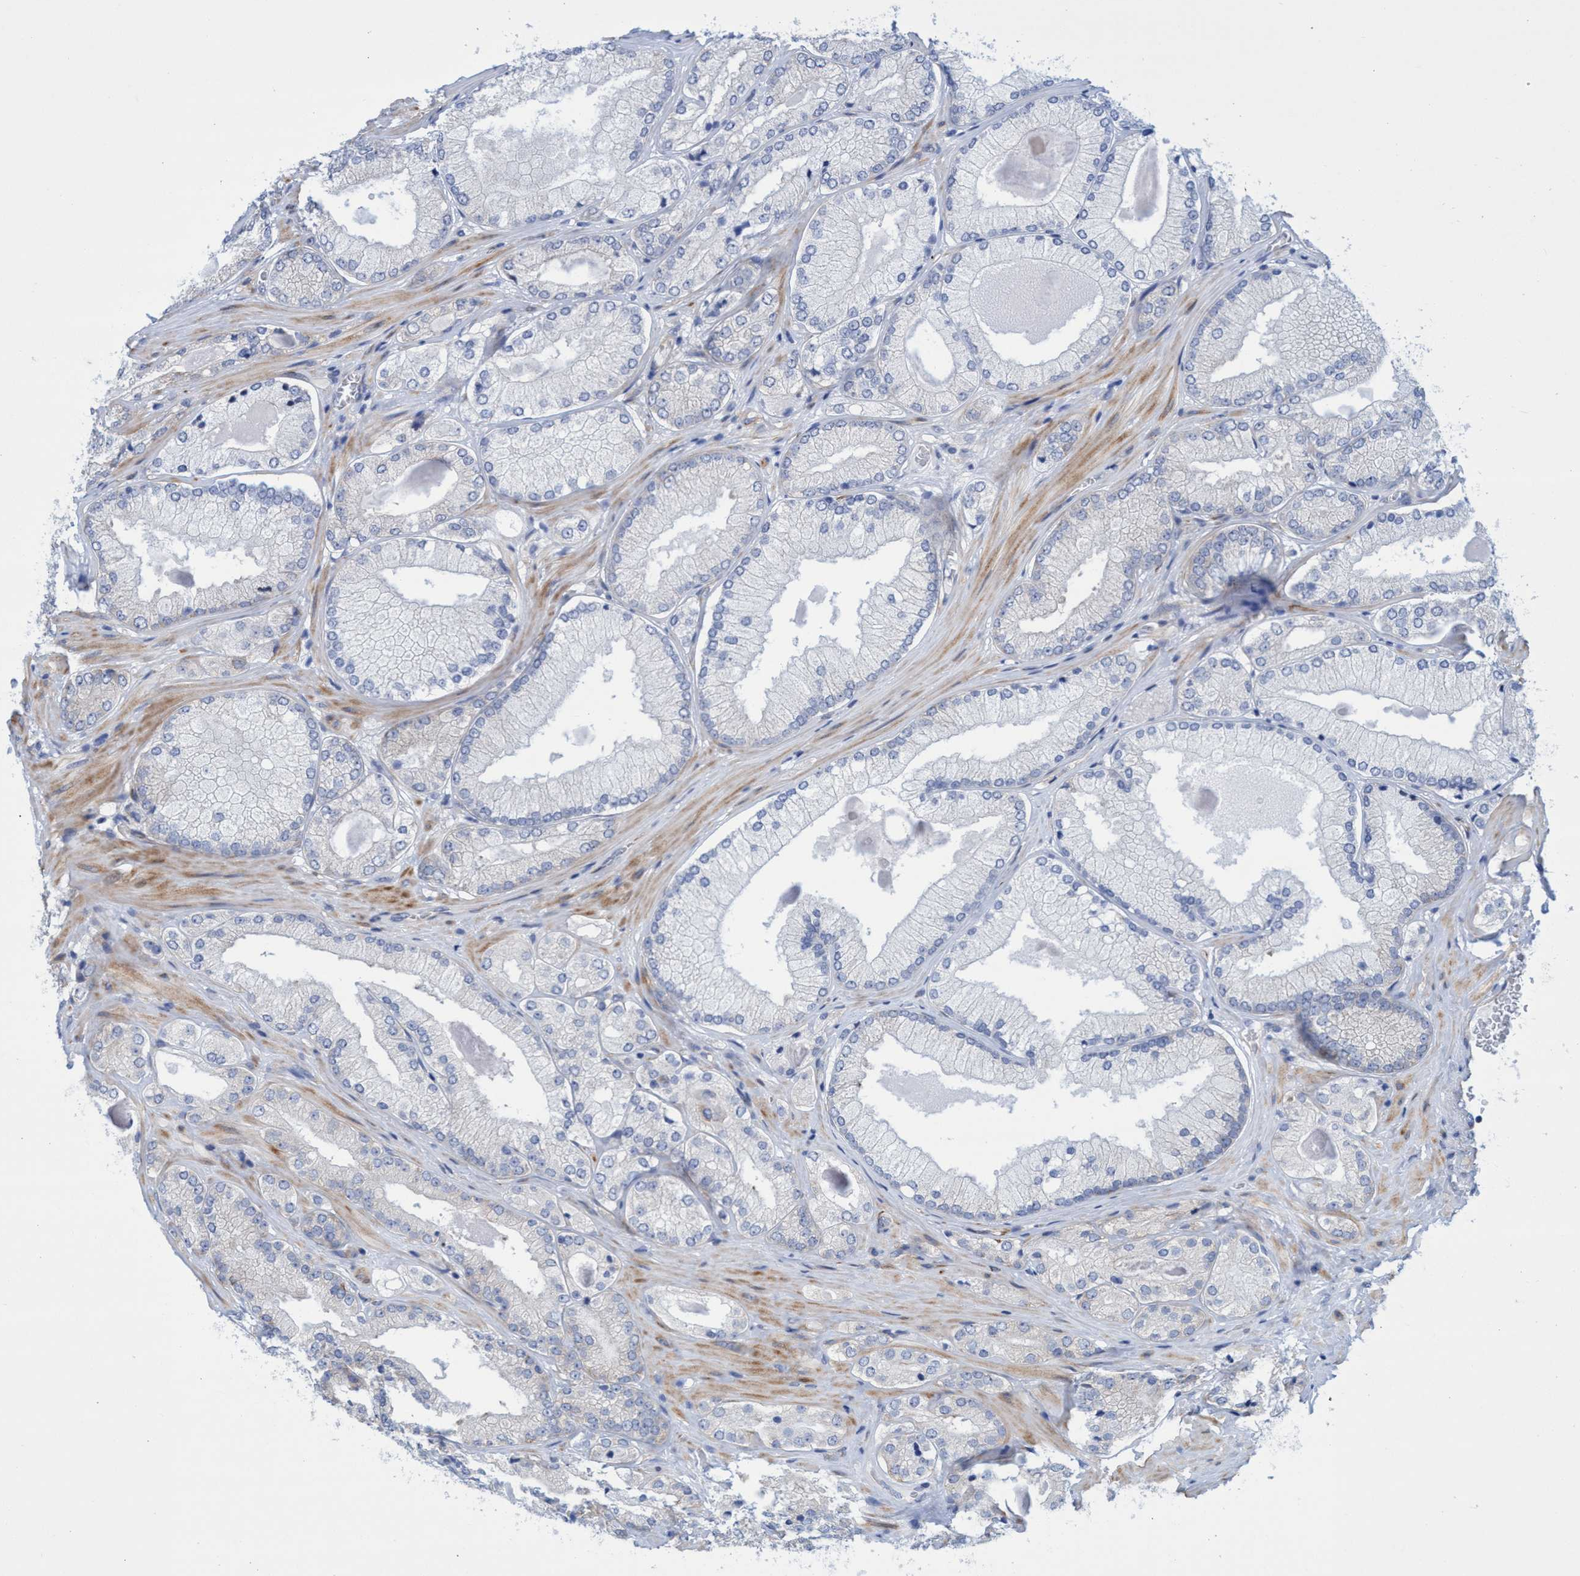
{"staining": {"intensity": "negative", "quantity": "none", "location": "none"}, "tissue": "prostate cancer", "cell_type": "Tumor cells", "image_type": "cancer", "snomed": [{"axis": "morphology", "description": "Adenocarcinoma, Low grade"}, {"axis": "topography", "description": "Prostate"}], "caption": "Immunohistochemical staining of prostate cancer shows no significant expression in tumor cells. (Stains: DAB immunohistochemistry (IHC) with hematoxylin counter stain, Microscopy: brightfield microscopy at high magnification).", "gene": "R3HCC1", "patient": {"sex": "male", "age": 65}}